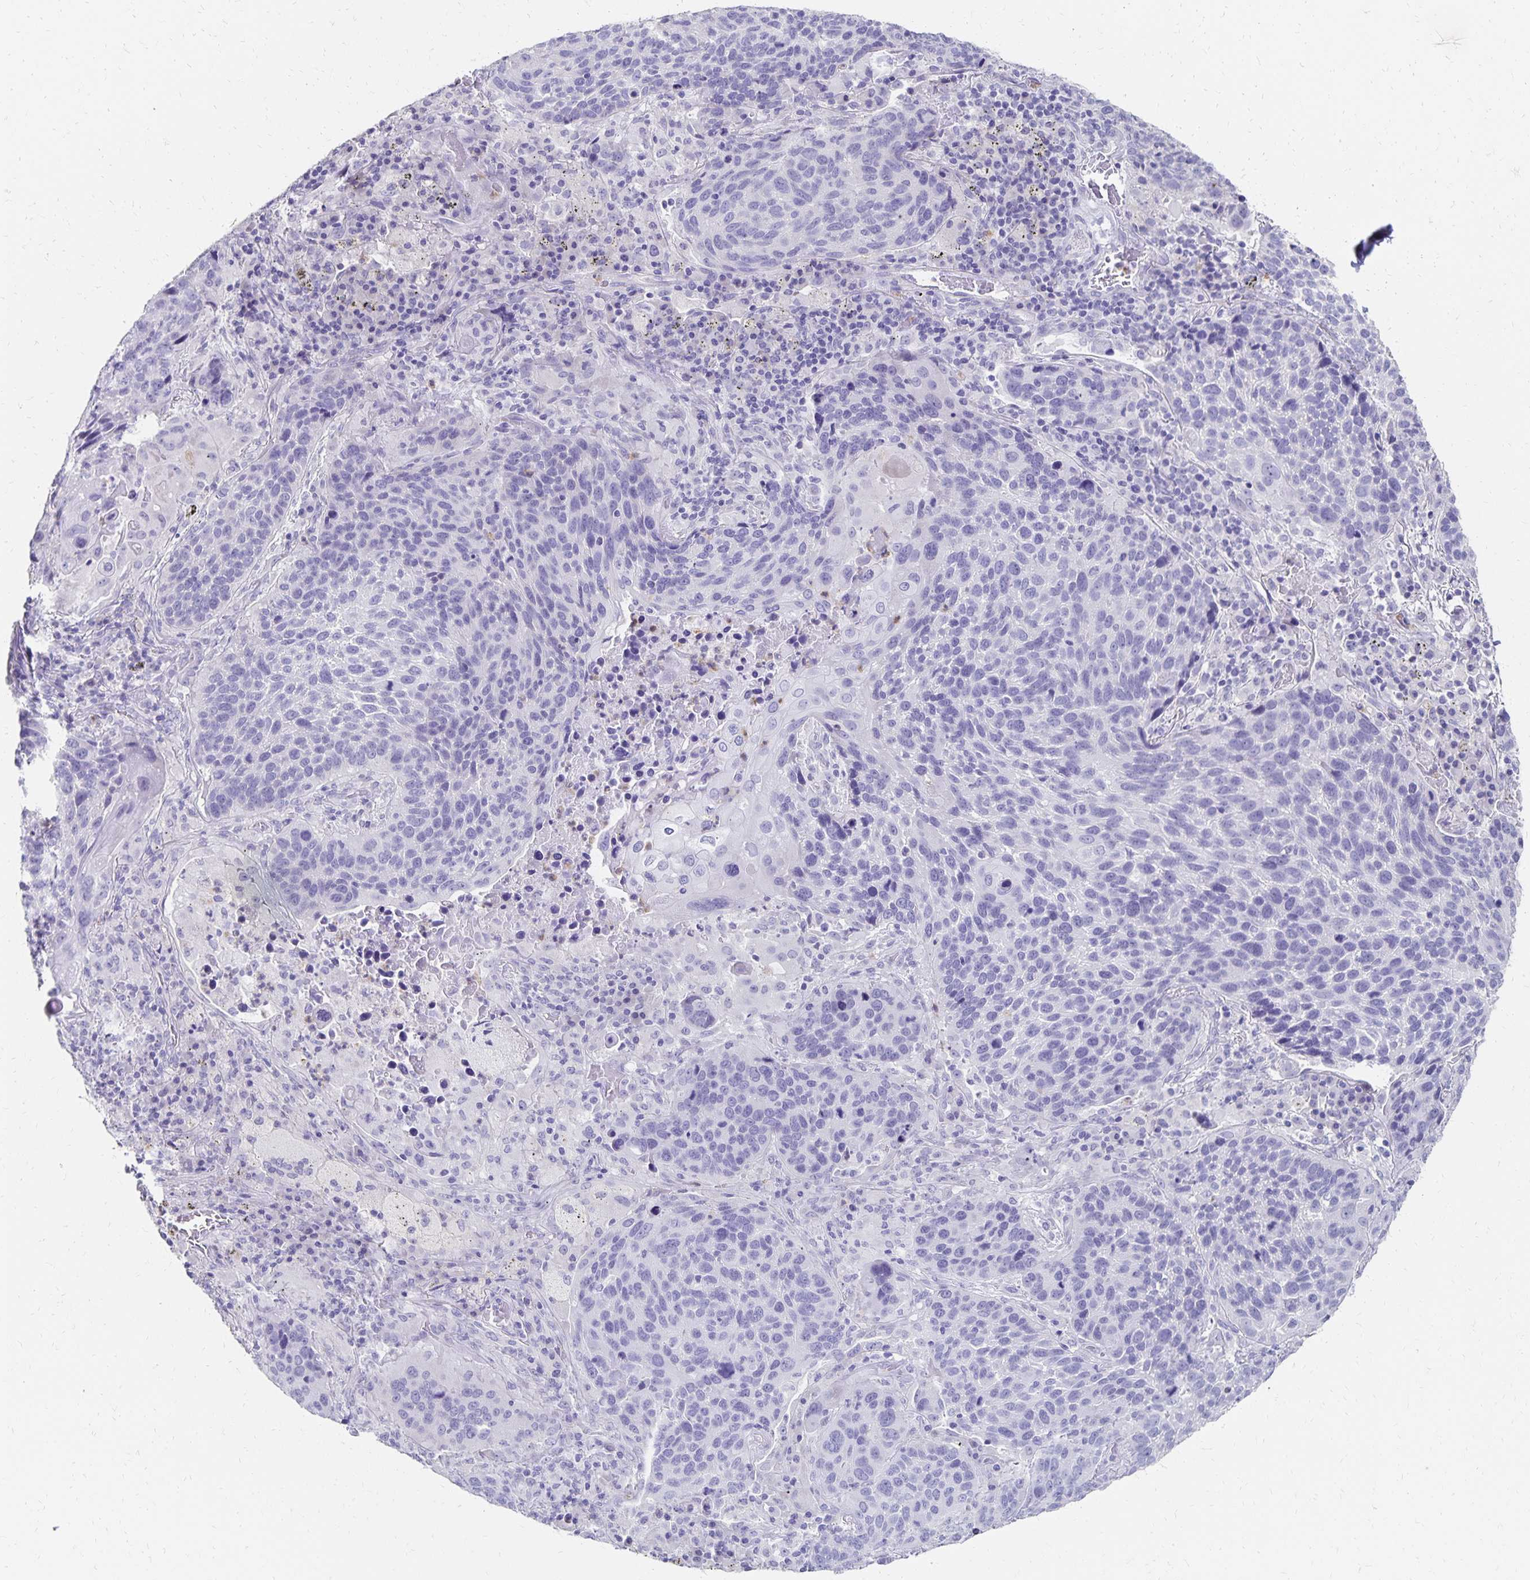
{"staining": {"intensity": "negative", "quantity": "none", "location": "none"}, "tissue": "lung cancer", "cell_type": "Tumor cells", "image_type": "cancer", "snomed": [{"axis": "morphology", "description": "Squamous cell carcinoma, NOS"}, {"axis": "topography", "description": "Lung"}], "caption": "IHC of lung cancer (squamous cell carcinoma) displays no staining in tumor cells.", "gene": "DYNLT4", "patient": {"sex": "male", "age": 68}}